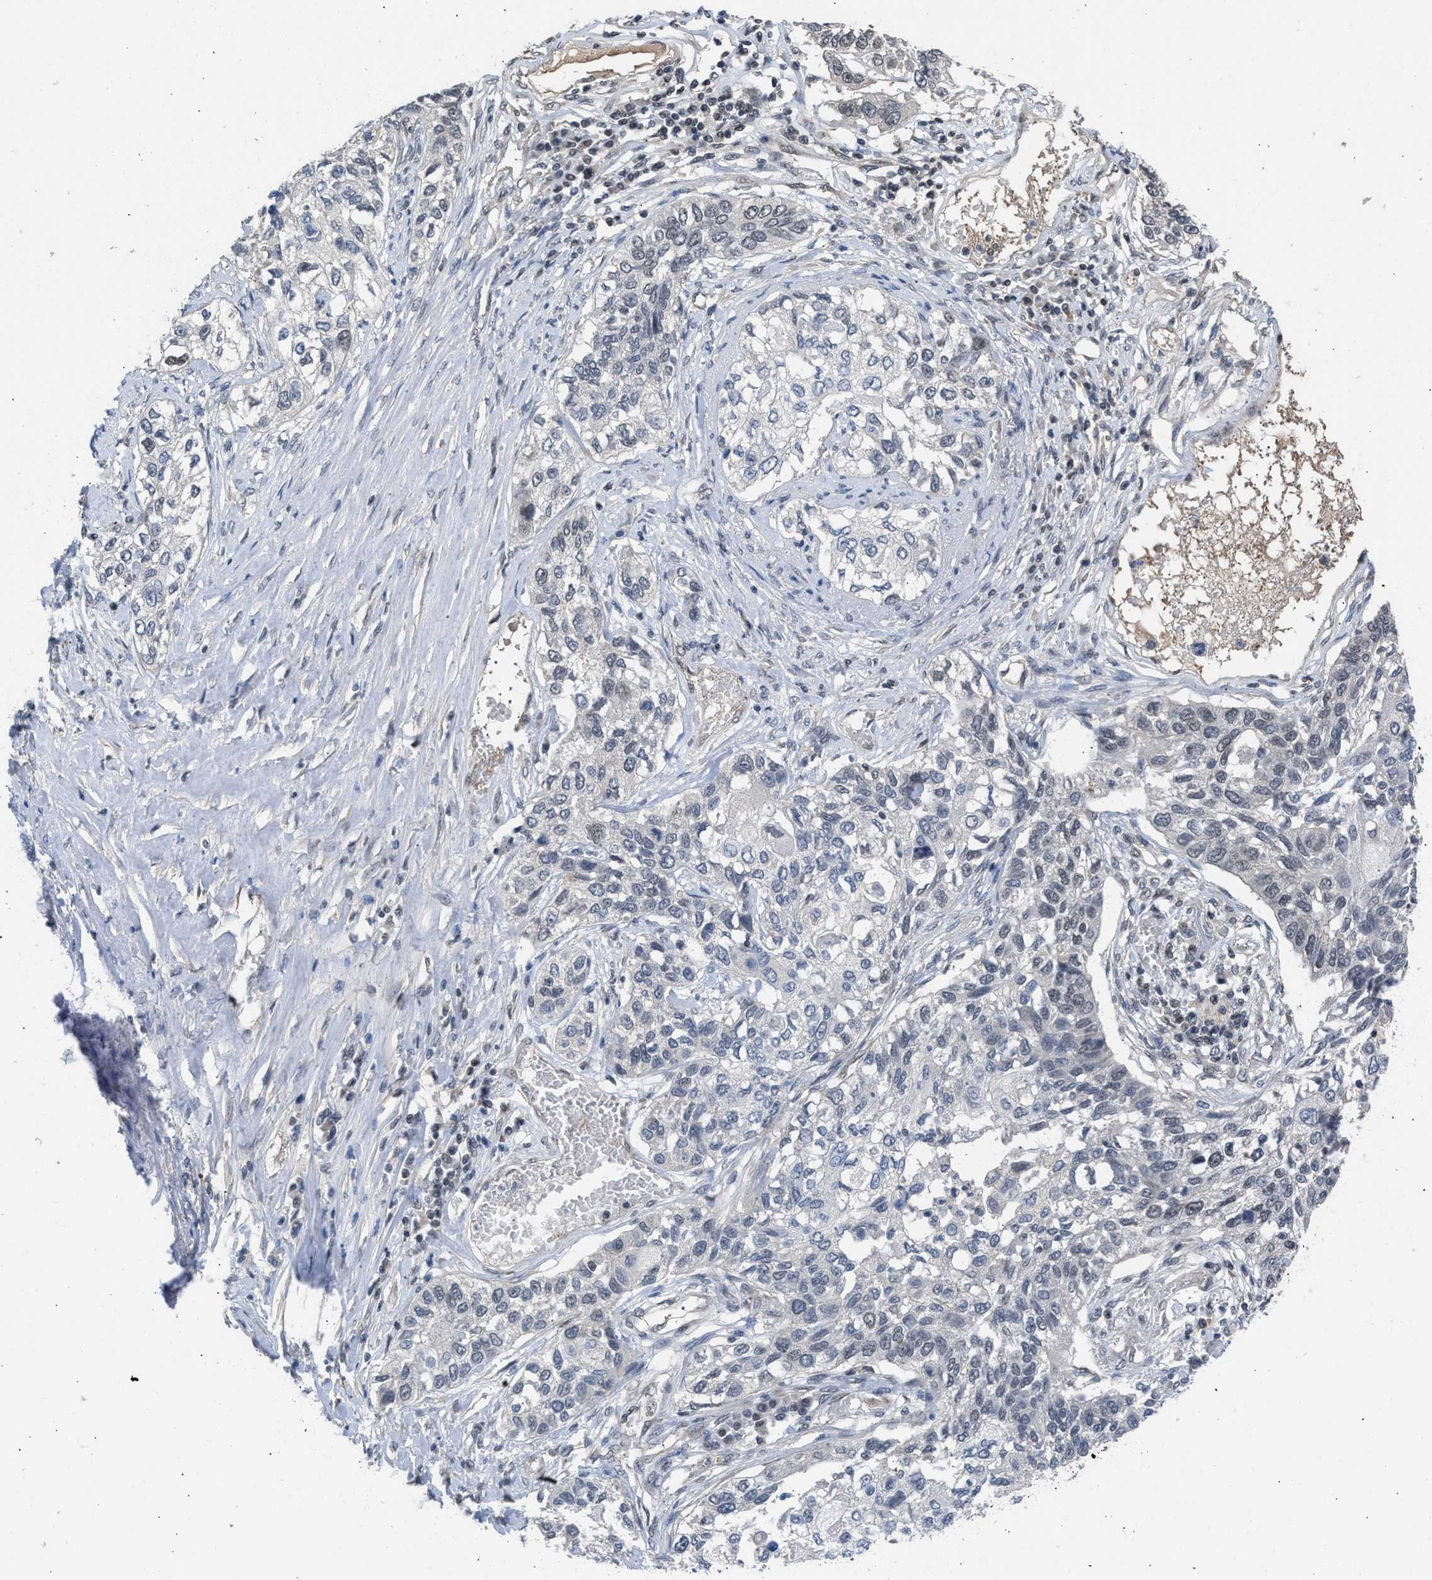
{"staining": {"intensity": "weak", "quantity": "<25%", "location": "nuclear"}, "tissue": "lung cancer", "cell_type": "Tumor cells", "image_type": "cancer", "snomed": [{"axis": "morphology", "description": "Squamous cell carcinoma, NOS"}, {"axis": "topography", "description": "Lung"}], "caption": "High magnification brightfield microscopy of lung cancer stained with DAB (brown) and counterstained with hematoxylin (blue): tumor cells show no significant expression. Nuclei are stained in blue.", "gene": "TERF2IP", "patient": {"sex": "male", "age": 71}}